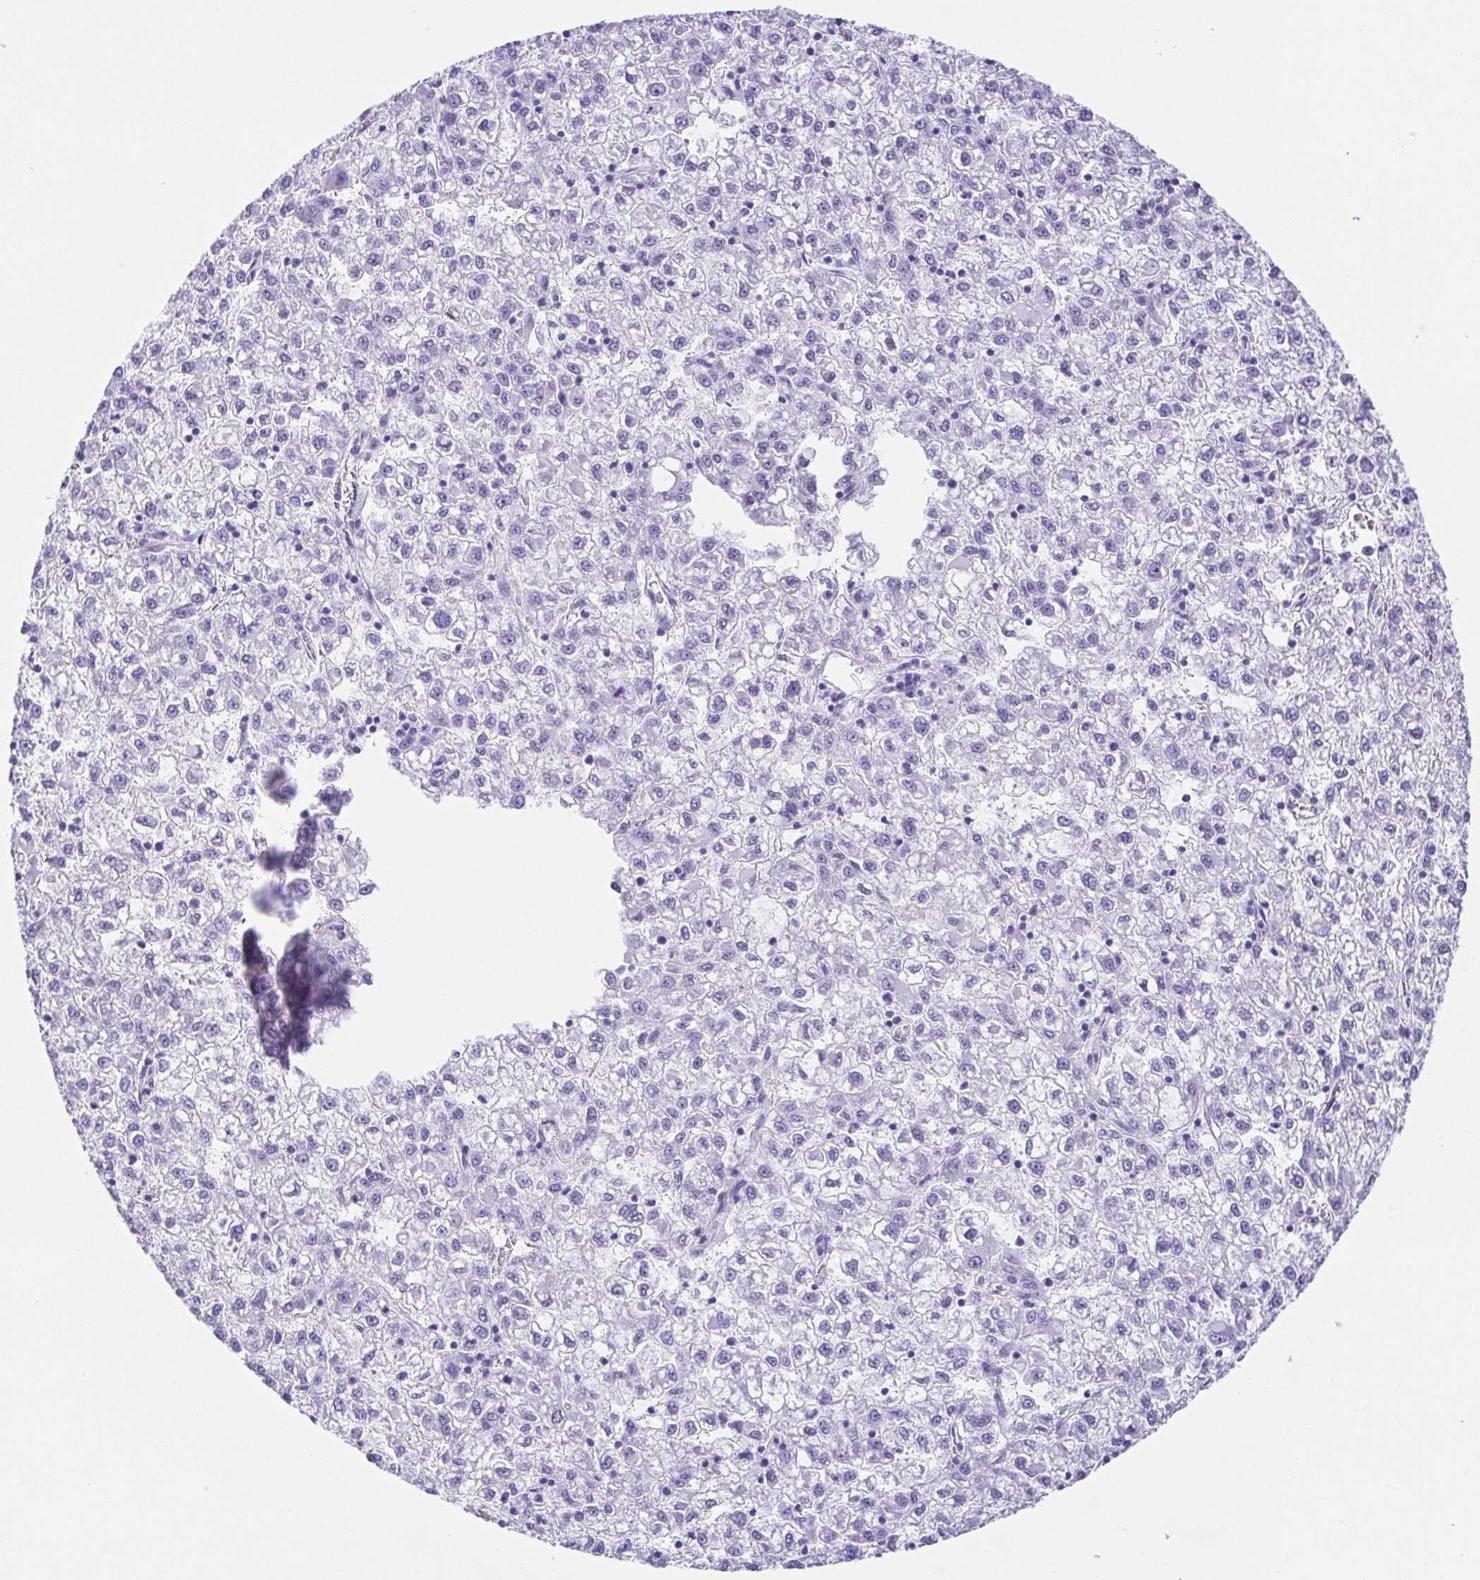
{"staining": {"intensity": "negative", "quantity": "none", "location": "none"}, "tissue": "liver cancer", "cell_type": "Tumor cells", "image_type": "cancer", "snomed": [{"axis": "morphology", "description": "Carcinoma, Hepatocellular, NOS"}, {"axis": "topography", "description": "Liver"}], "caption": "Liver hepatocellular carcinoma was stained to show a protein in brown. There is no significant staining in tumor cells.", "gene": "SPATA4", "patient": {"sex": "male", "age": 40}}